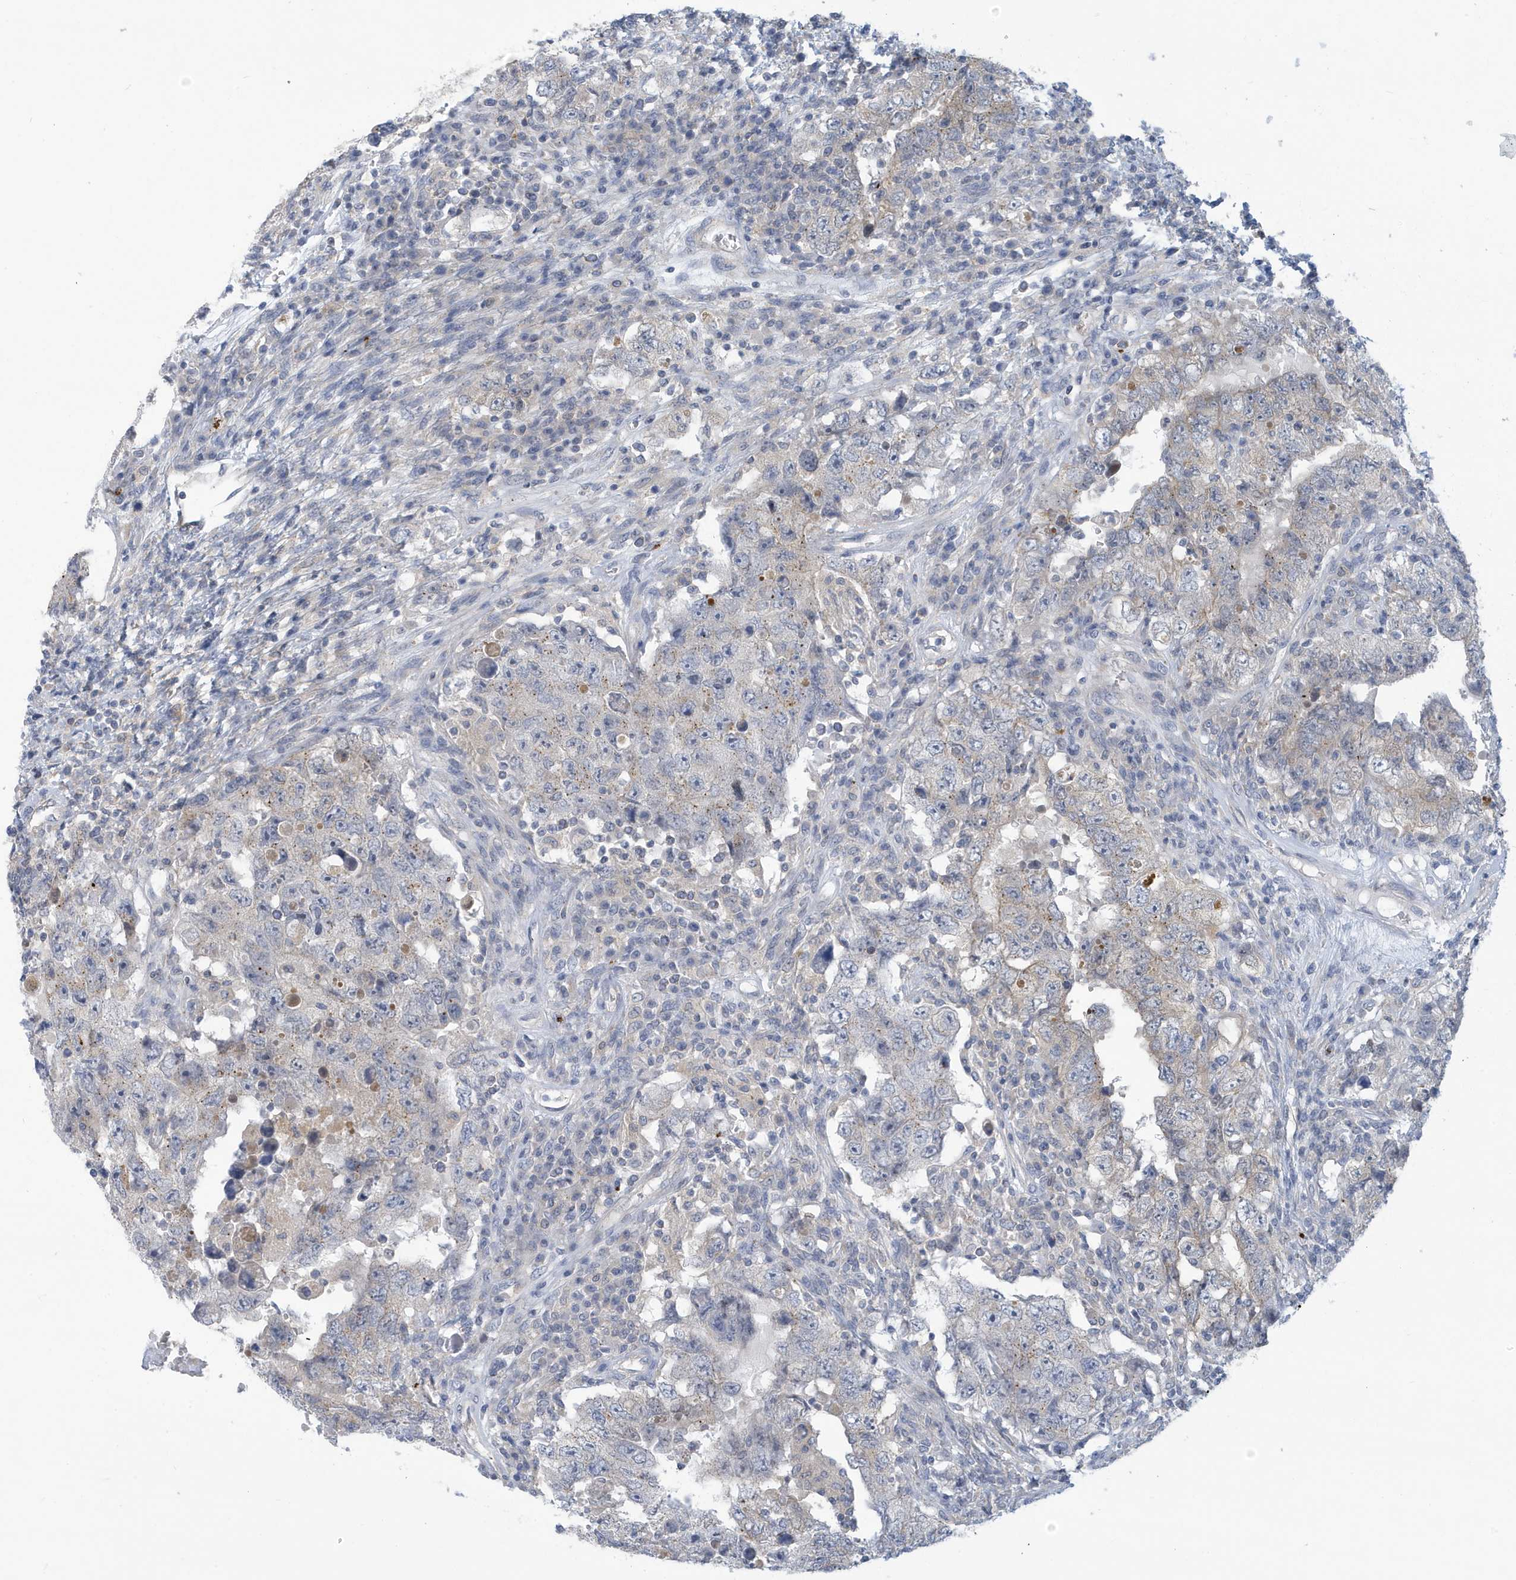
{"staining": {"intensity": "negative", "quantity": "none", "location": "none"}, "tissue": "testis cancer", "cell_type": "Tumor cells", "image_type": "cancer", "snomed": [{"axis": "morphology", "description": "Carcinoma, Embryonal, NOS"}, {"axis": "topography", "description": "Testis"}], "caption": "Immunohistochemistry (IHC) image of testis cancer (embryonal carcinoma) stained for a protein (brown), which shows no expression in tumor cells.", "gene": "VTA1", "patient": {"sex": "male", "age": 26}}